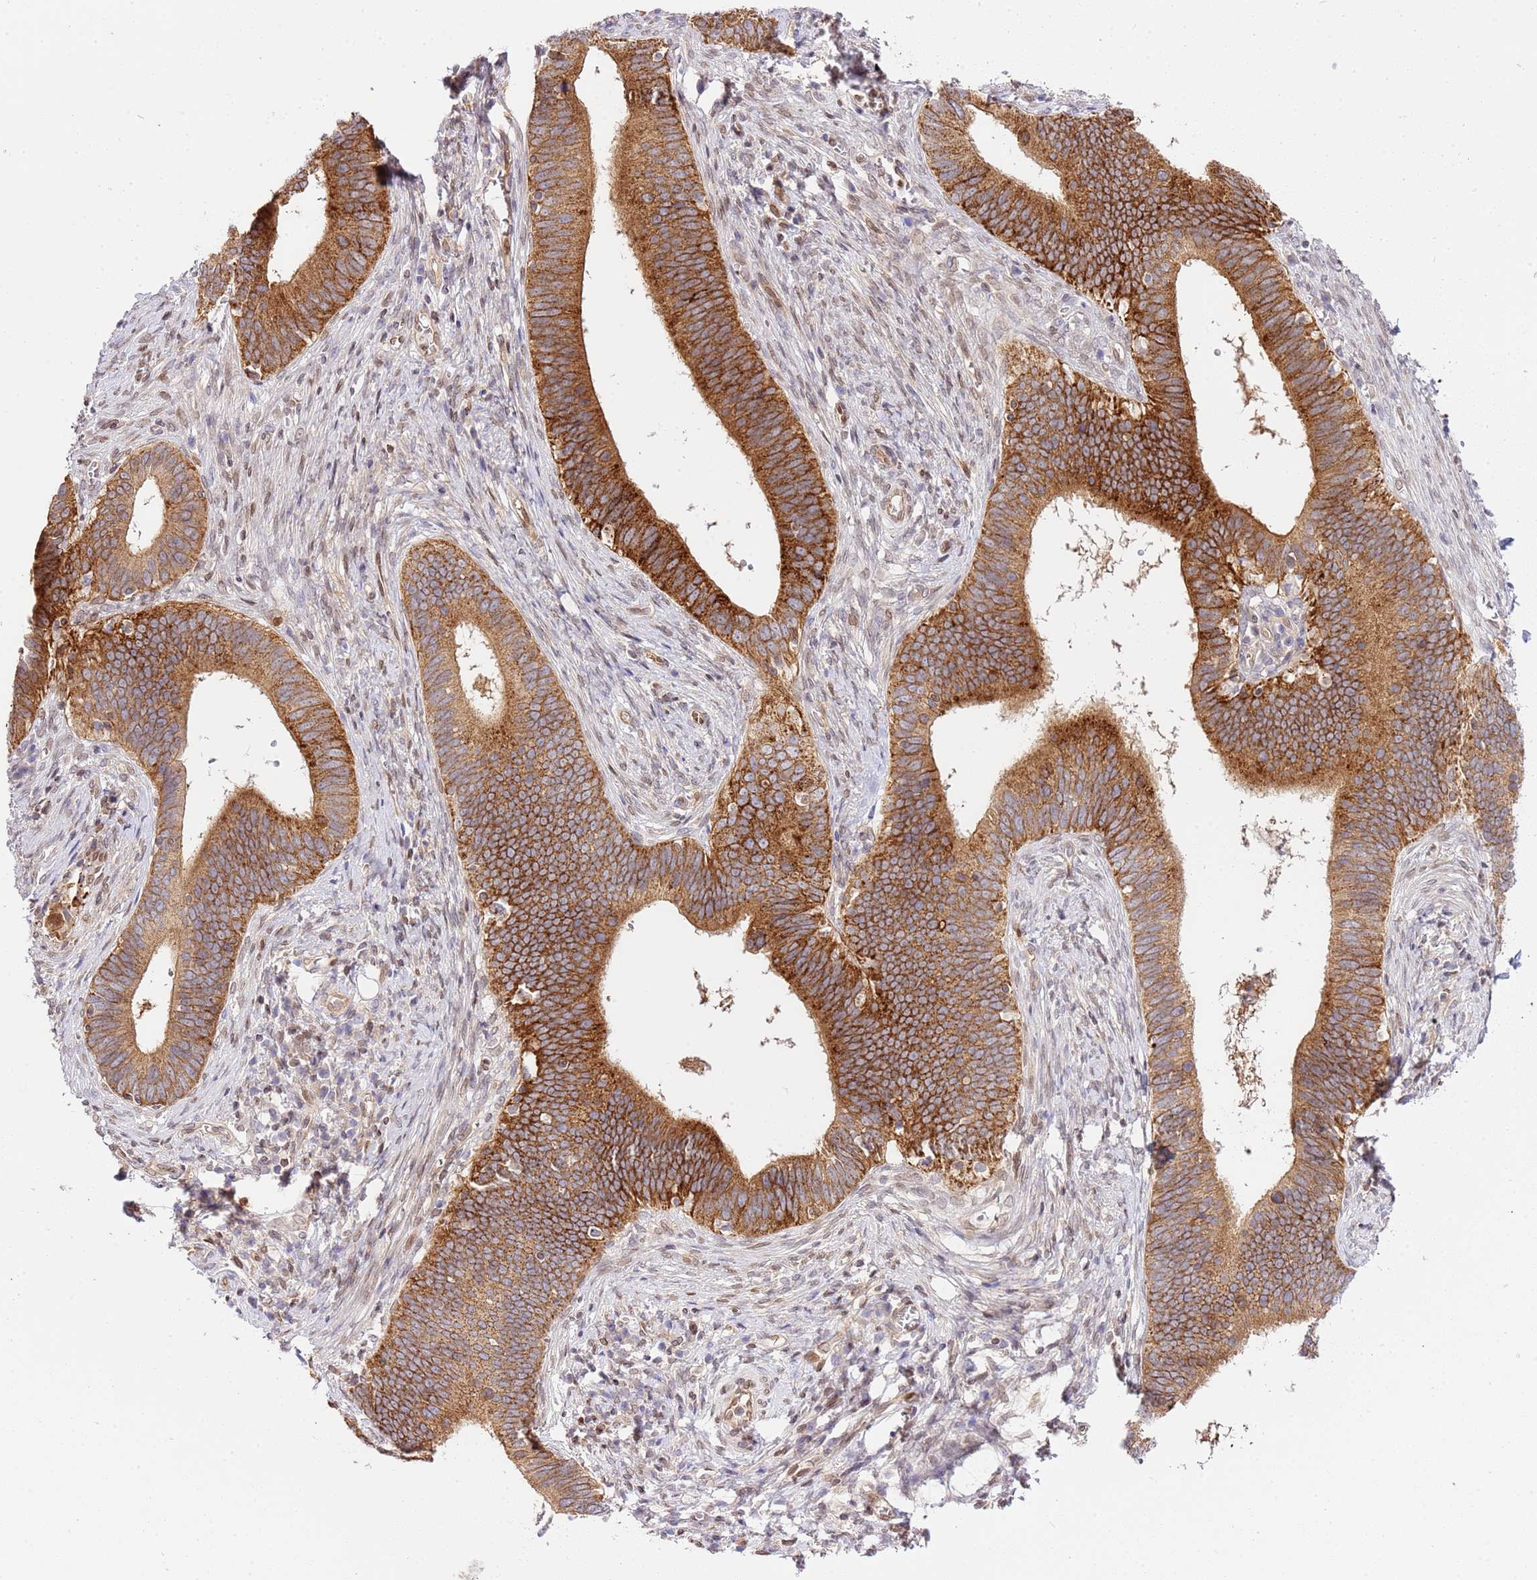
{"staining": {"intensity": "strong", "quantity": ">75%", "location": "cytoplasmic/membranous"}, "tissue": "cervical cancer", "cell_type": "Tumor cells", "image_type": "cancer", "snomed": [{"axis": "morphology", "description": "Adenocarcinoma, NOS"}, {"axis": "topography", "description": "Cervix"}], "caption": "Cervical cancer (adenocarcinoma) stained for a protein exhibits strong cytoplasmic/membranous positivity in tumor cells.", "gene": "TRIM37", "patient": {"sex": "female", "age": 42}}